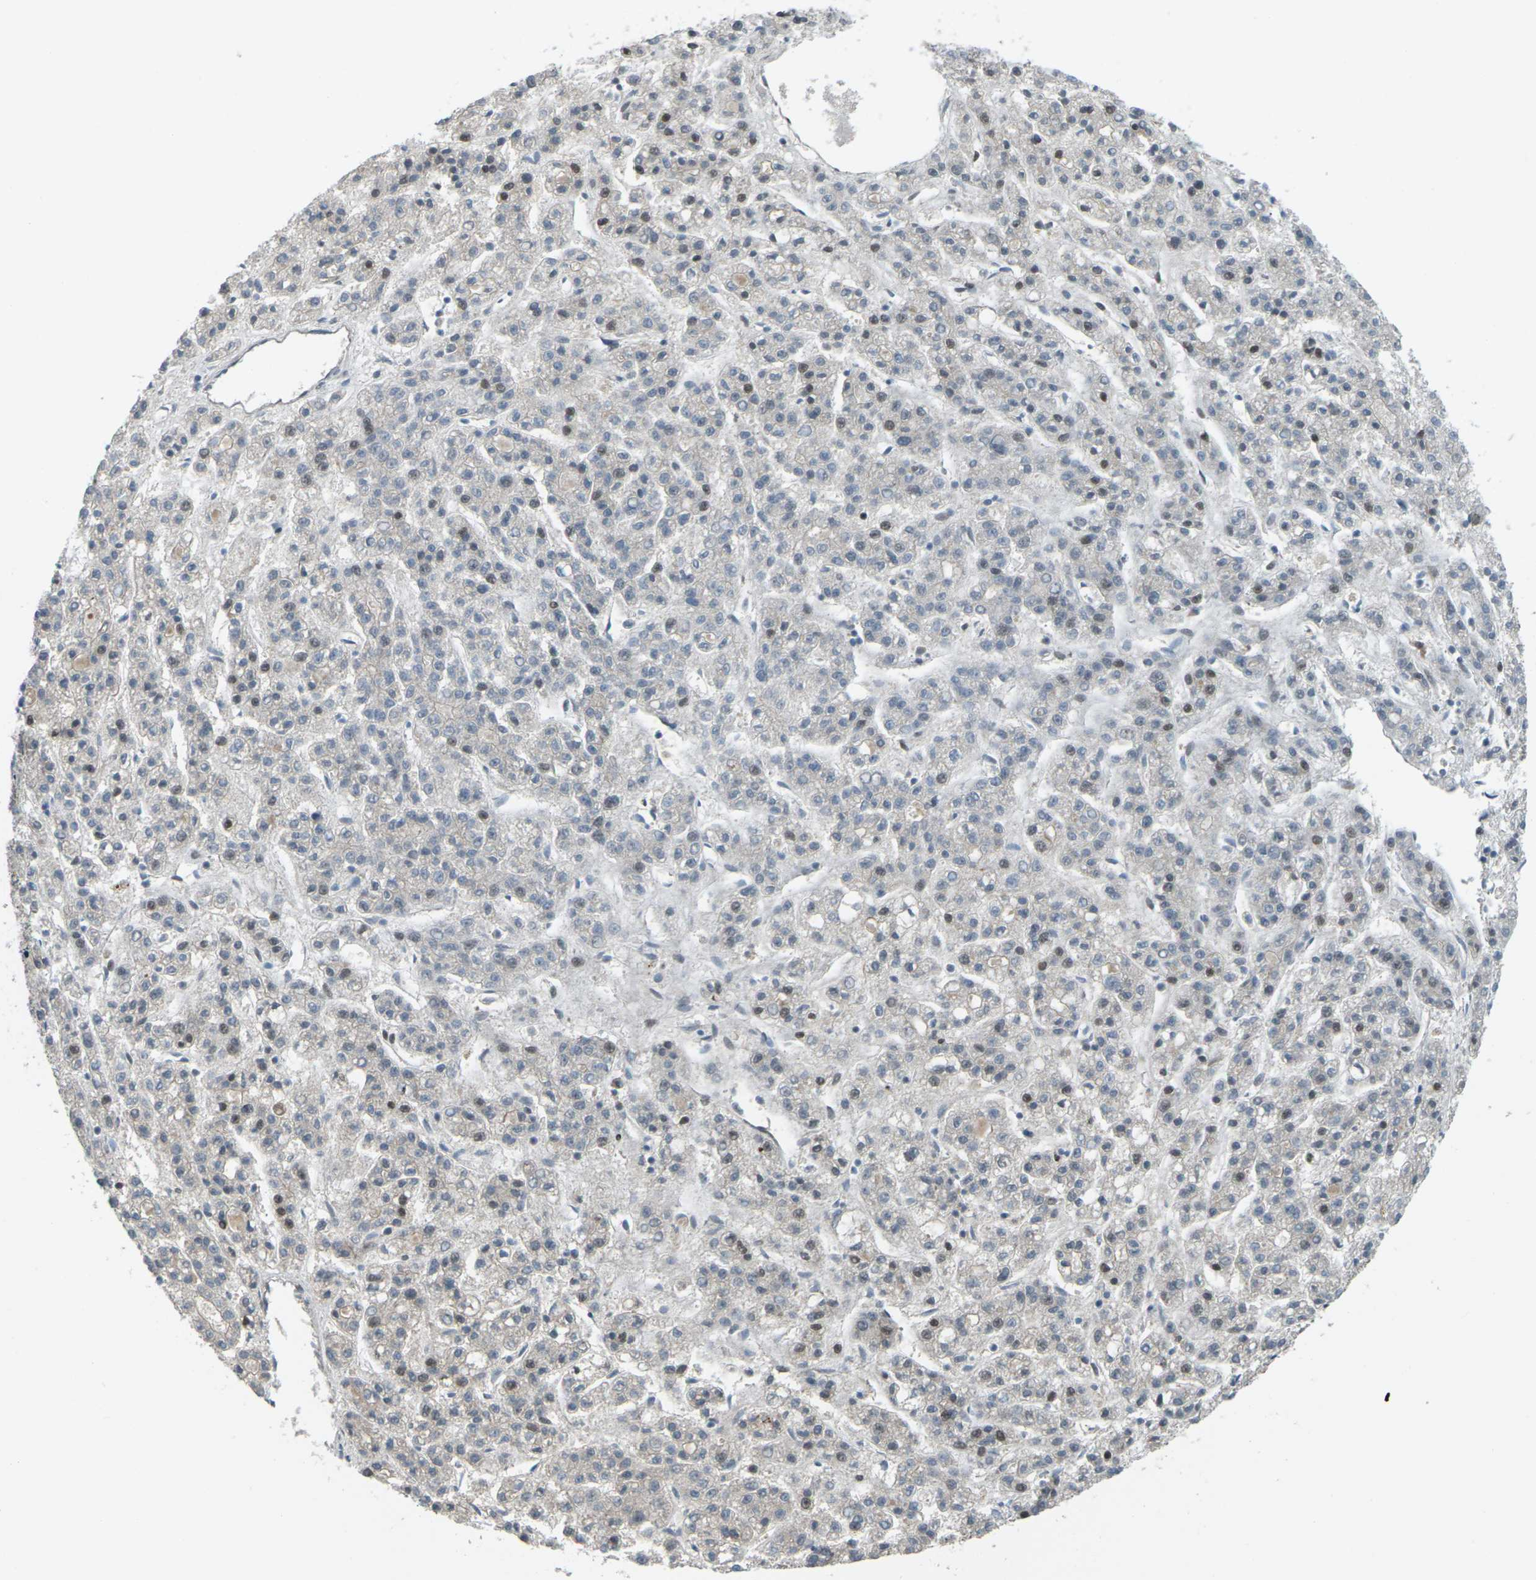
{"staining": {"intensity": "moderate", "quantity": "25%-75%", "location": "nuclear"}, "tissue": "liver cancer", "cell_type": "Tumor cells", "image_type": "cancer", "snomed": [{"axis": "morphology", "description": "Carcinoma, Hepatocellular, NOS"}, {"axis": "topography", "description": "Liver"}], "caption": "DAB (3,3'-diaminobenzidine) immunohistochemical staining of human liver cancer exhibits moderate nuclear protein expression in about 25%-75% of tumor cells.", "gene": "UBE2S", "patient": {"sex": "male", "age": 70}}